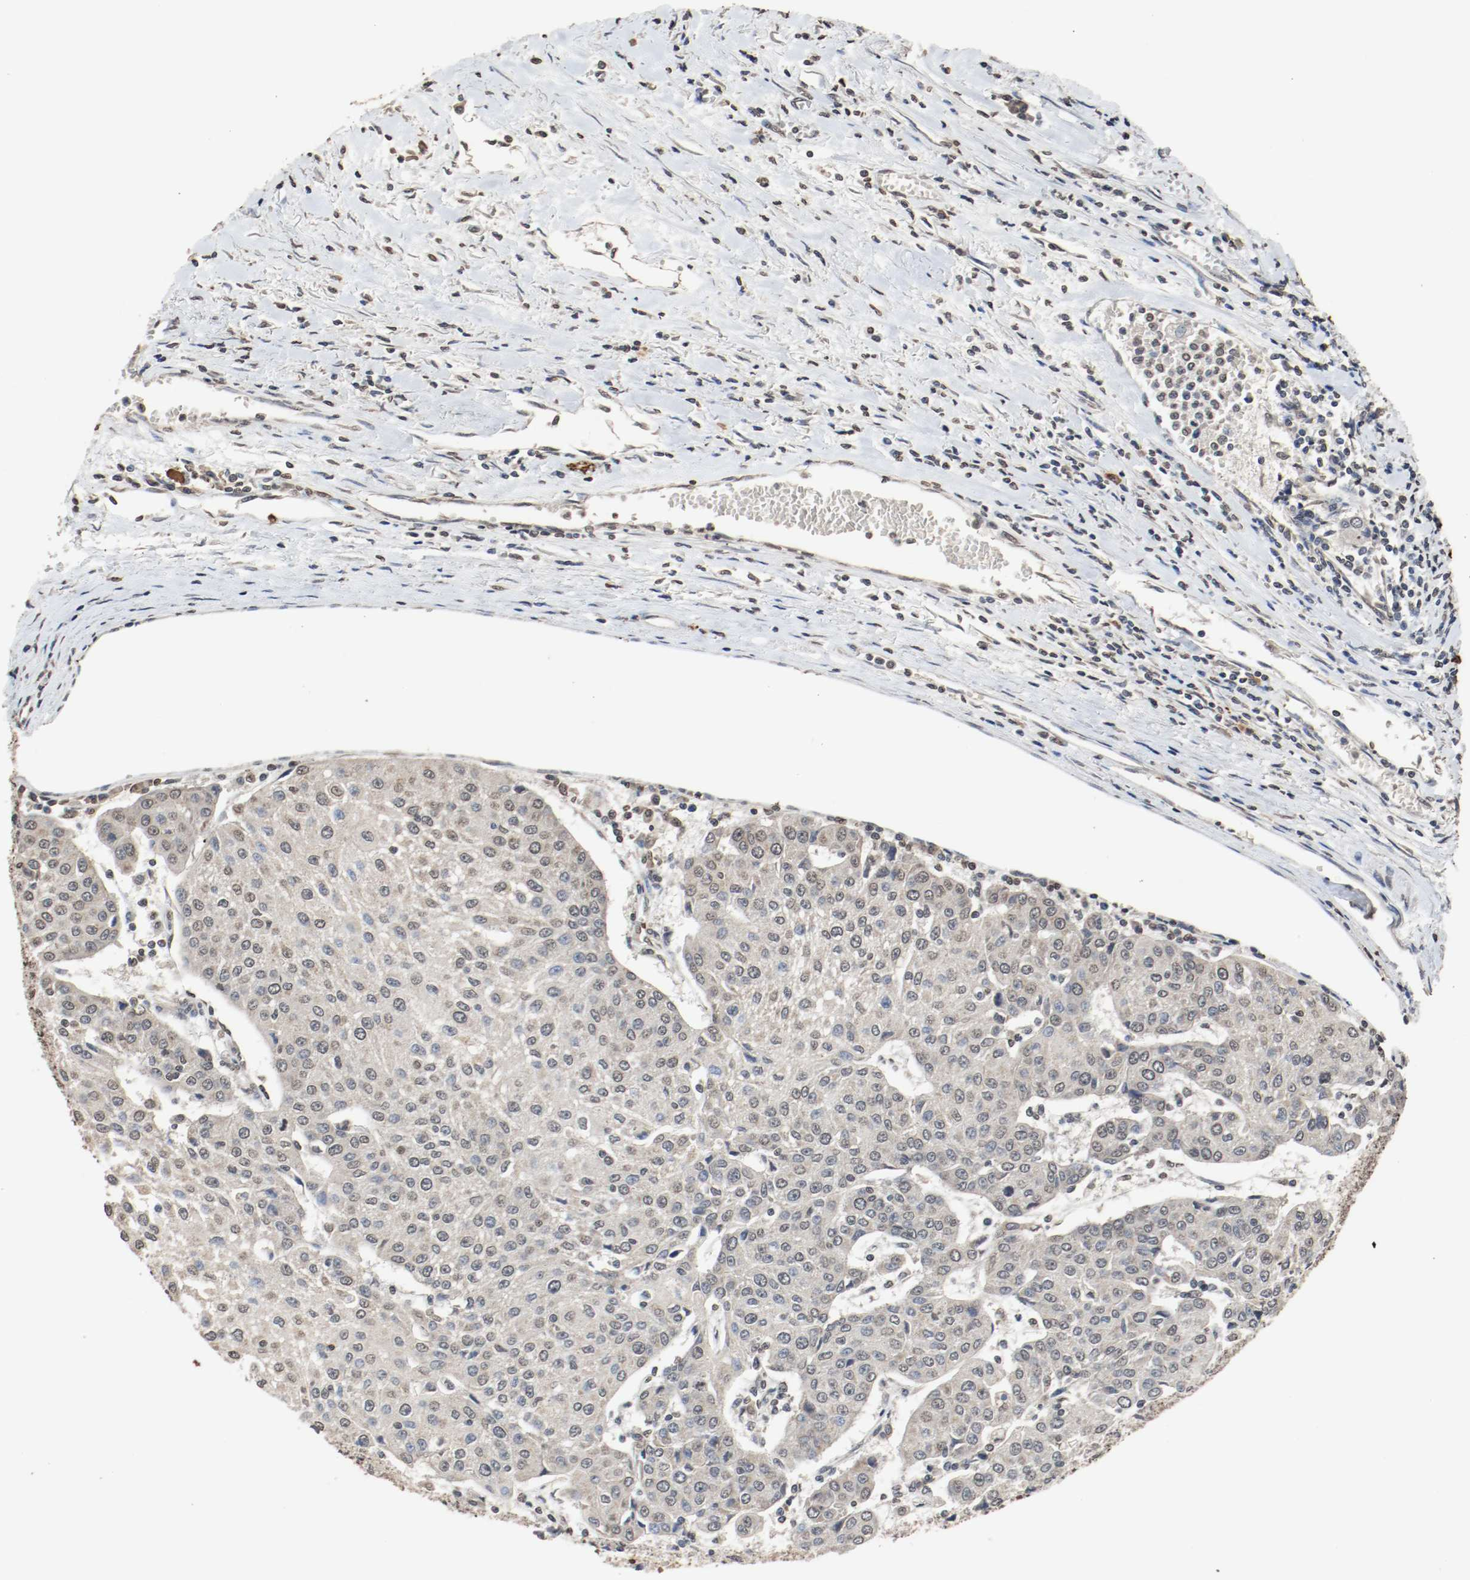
{"staining": {"intensity": "negative", "quantity": "none", "location": "none"}, "tissue": "urothelial cancer", "cell_type": "Tumor cells", "image_type": "cancer", "snomed": [{"axis": "morphology", "description": "Urothelial carcinoma, High grade"}, {"axis": "topography", "description": "Urinary bladder"}], "caption": "Immunohistochemistry (IHC) of high-grade urothelial carcinoma displays no positivity in tumor cells.", "gene": "RTN4", "patient": {"sex": "female", "age": 85}}